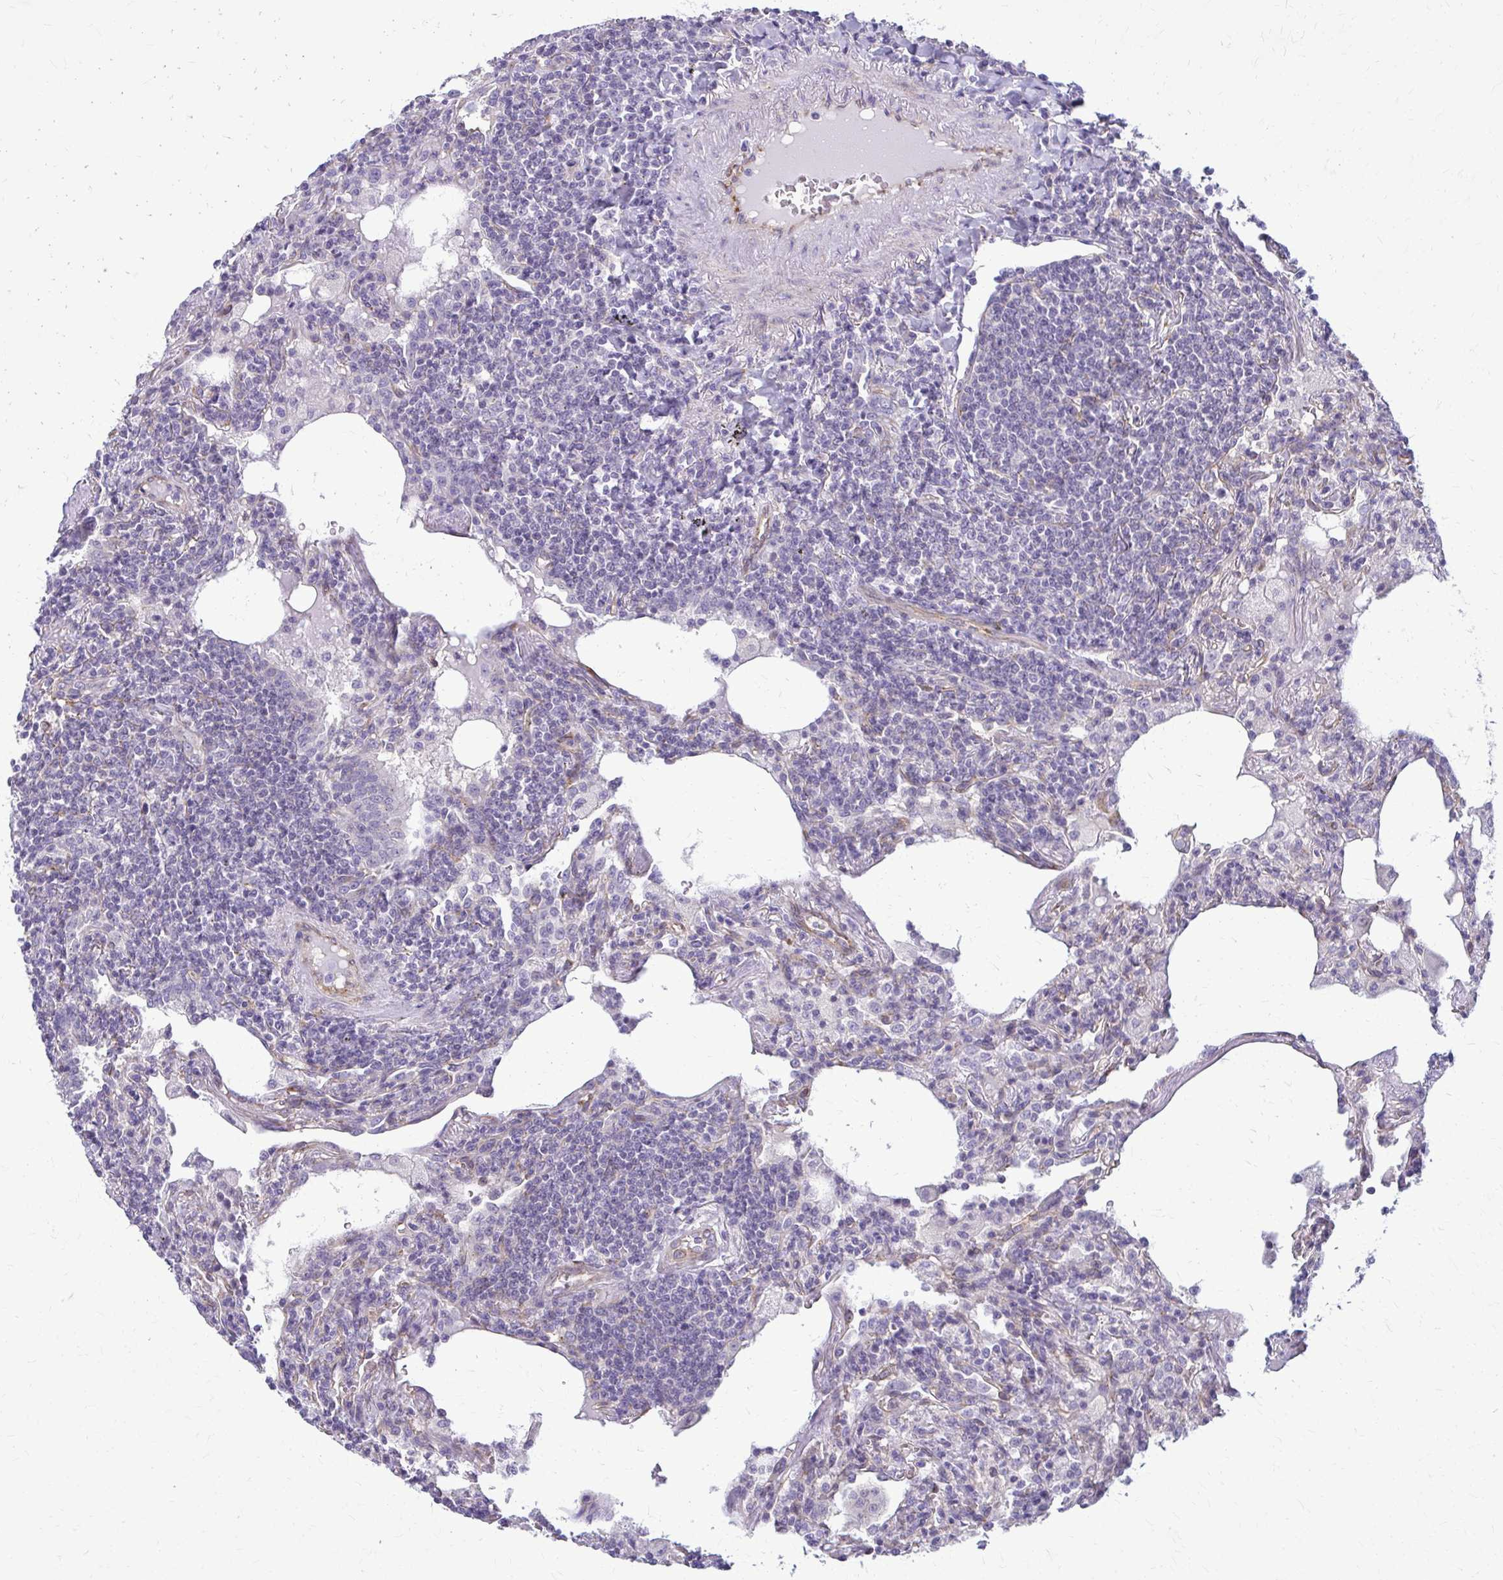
{"staining": {"intensity": "negative", "quantity": "none", "location": "none"}, "tissue": "lymphoma", "cell_type": "Tumor cells", "image_type": "cancer", "snomed": [{"axis": "morphology", "description": "Malignant lymphoma, non-Hodgkin's type, Low grade"}, {"axis": "topography", "description": "Lung"}], "caption": "Immunohistochemical staining of human lymphoma reveals no significant staining in tumor cells.", "gene": "DEPP1", "patient": {"sex": "female", "age": 71}}